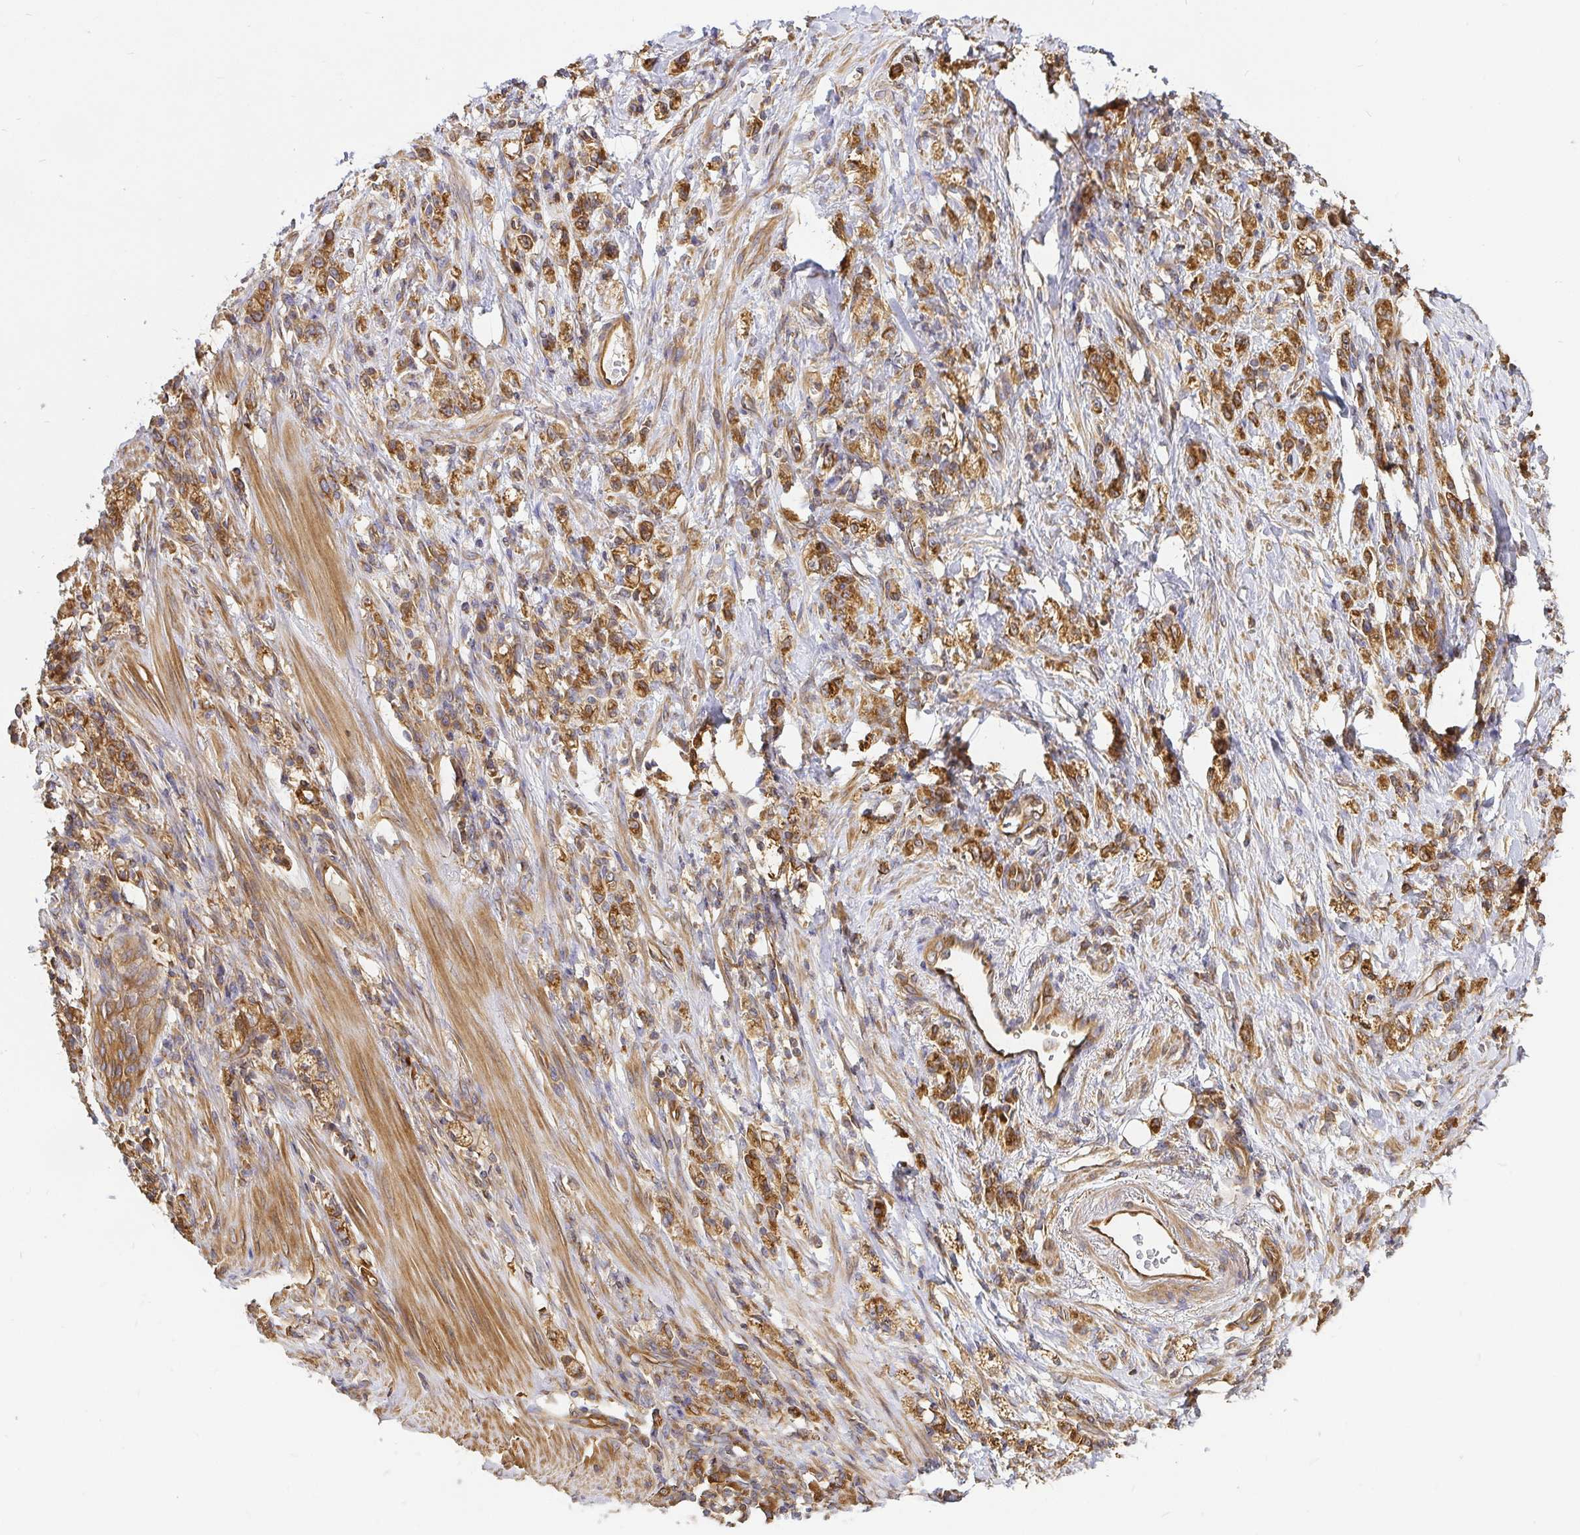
{"staining": {"intensity": "strong", "quantity": ">75%", "location": "cytoplasmic/membranous"}, "tissue": "stomach cancer", "cell_type": "Tumor cells", "image_type": "cancer", "snomed": [{"axis": "morphology", "description": "Adenocarcinoma, NOS"}, {"axis": "topography", "description": "Stomach"}], "caption": "Protein expression analysis of human stomach cancer (adenocarcinoma) reveals strong cytoplasmic/membranous staining in about >75% of tumor cells. The protein of interest is stained brown, and the nuclei are stained in blue (DAB IHC with brightfield microscopy, high magnification).", "gene": "KIF5B", "patient": {"sex": "male", "age": 77}}